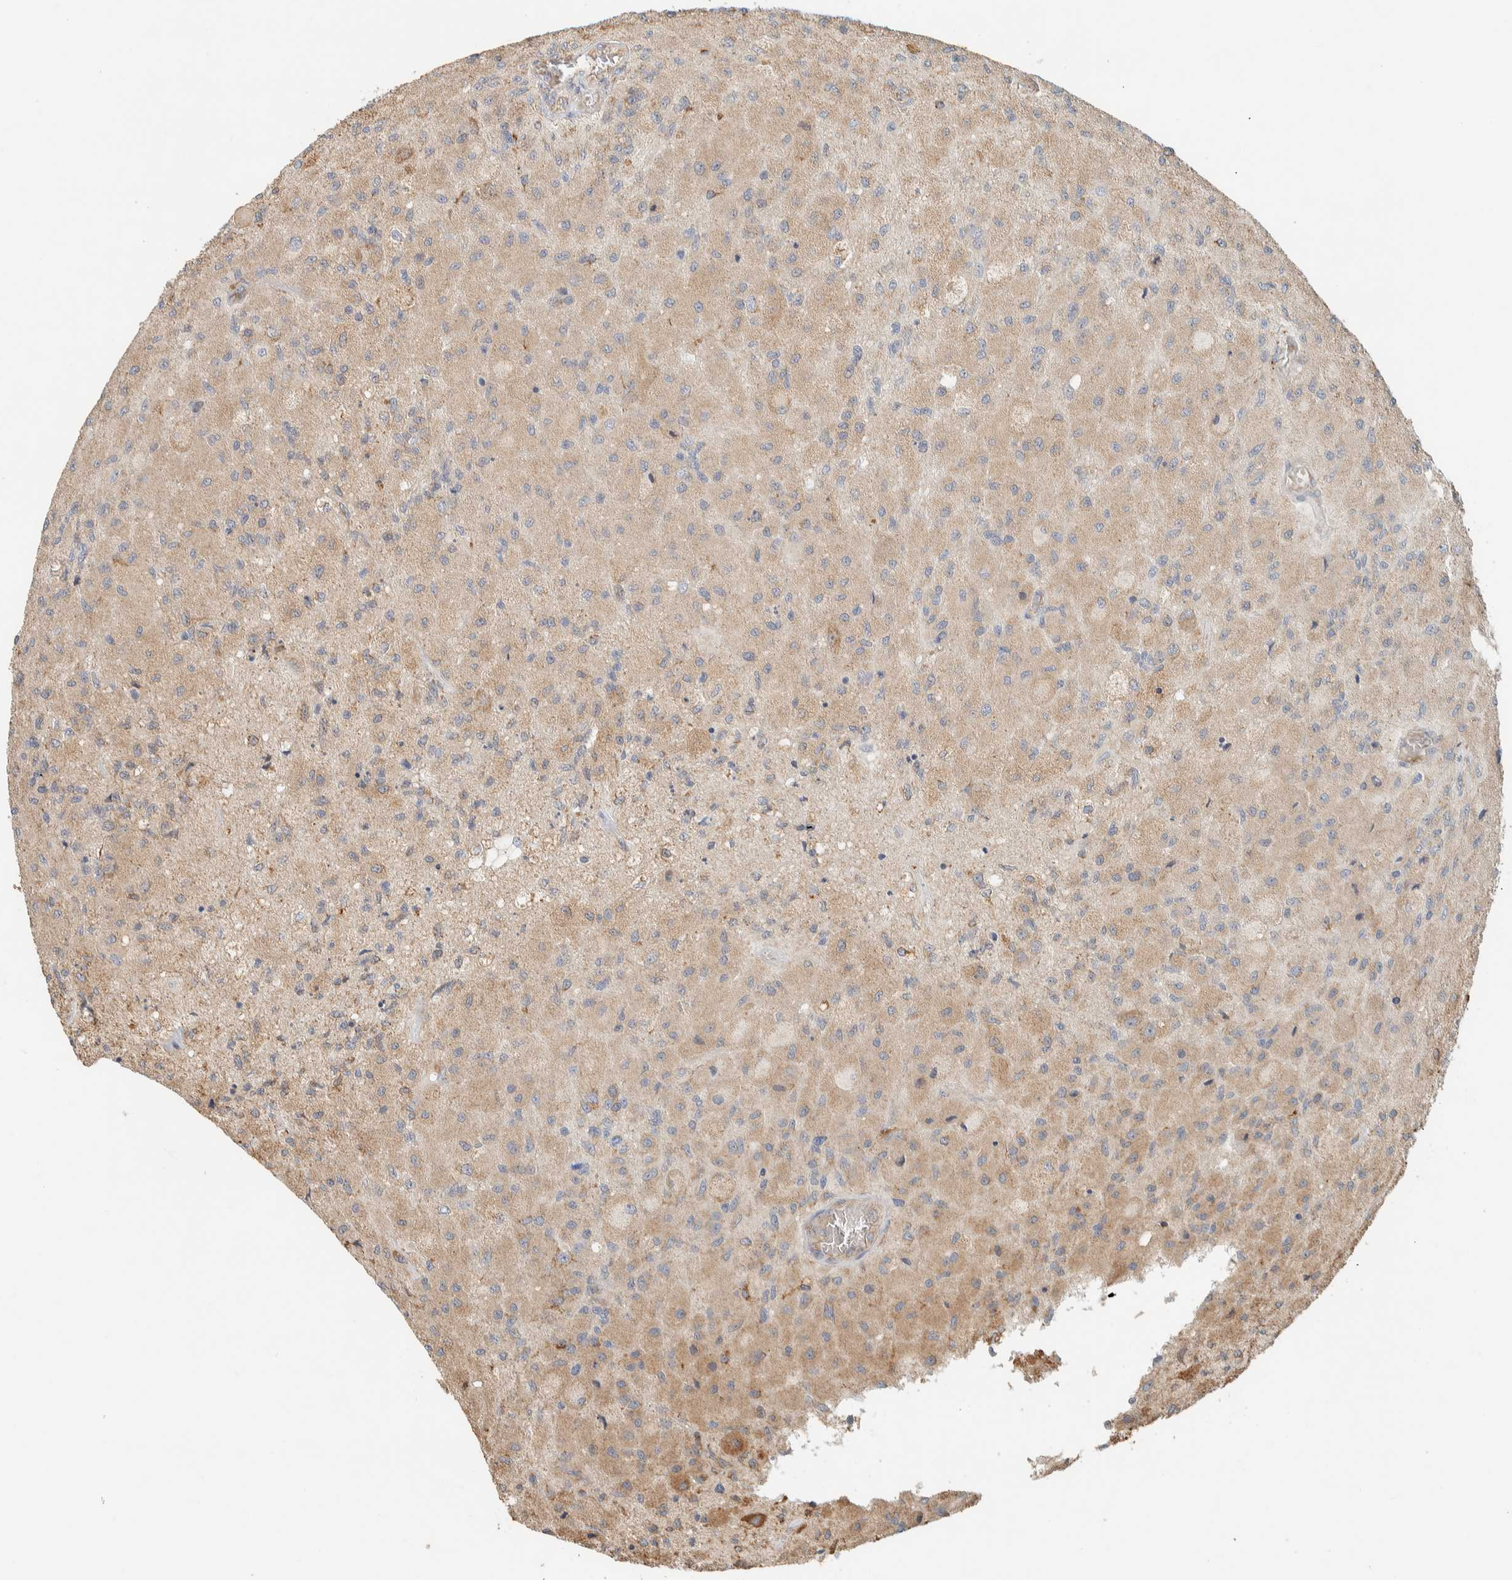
{"staining": {"intensity": "weak", "quantity": ">75%", "location": "cytoplasmic/membranous"}, "tissue": "glioma", "cell_type": "Tumor cells", "image_type": "cancer", "snomed": [{"axis": "morphology", "description": "Normal tissue, NOS"}, {"axis": "morphology", "description": "Glioma, malignant, High grade"}, {"axis": "topography", "description": "Cerebral cortex"}], "caption": "High-grade glioma (malignant) stained with DAB IHC reveals low levels of weak cytoplasmic/membranous expression in about >75% of tumor cells. Using DAB (3,3'-diaminobenzidine) (brown) and hematoxylin (blue) stains, captured at high magnification using brightfield microscopy.", "gene": "RAB11FIP1", "patient": {"sex": "male", "age": 77}}